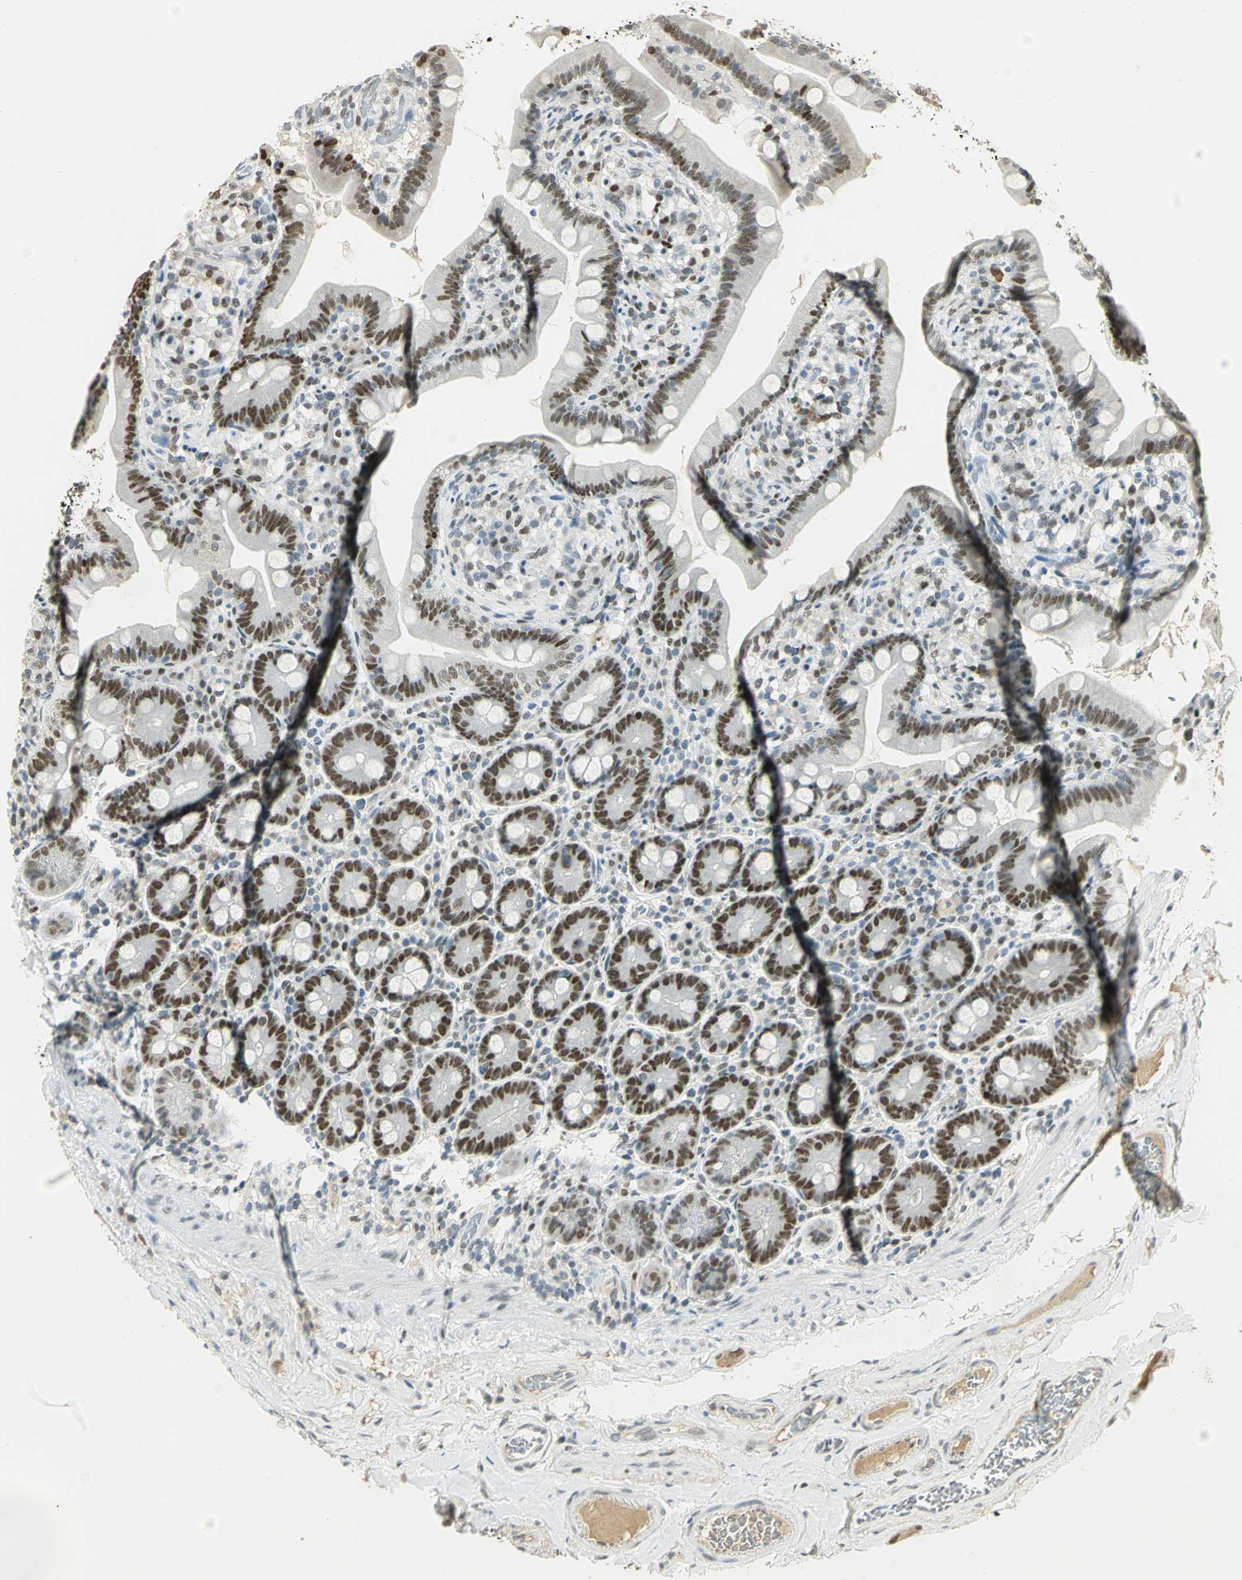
{"staining": {"intensity": "strong", "quantity": ">75%", "location": "nuclear"}, "tissue": "duodenum", "cell_type": "Glandular cells", "image_type": "normal", "snomed": [{"axis": "morphology", "description": "Normal tissue, NOS"}, {"axis": "topography", "description": "Duodenum"}], "caption": "Immunohistochemistry (IHC) of benign human duodenum exhibits high levels of strong nuclear positivity in approximately >75% of glandular cells.", "gene": "AK6", "patient": {"sex": "male", "age": 66}}